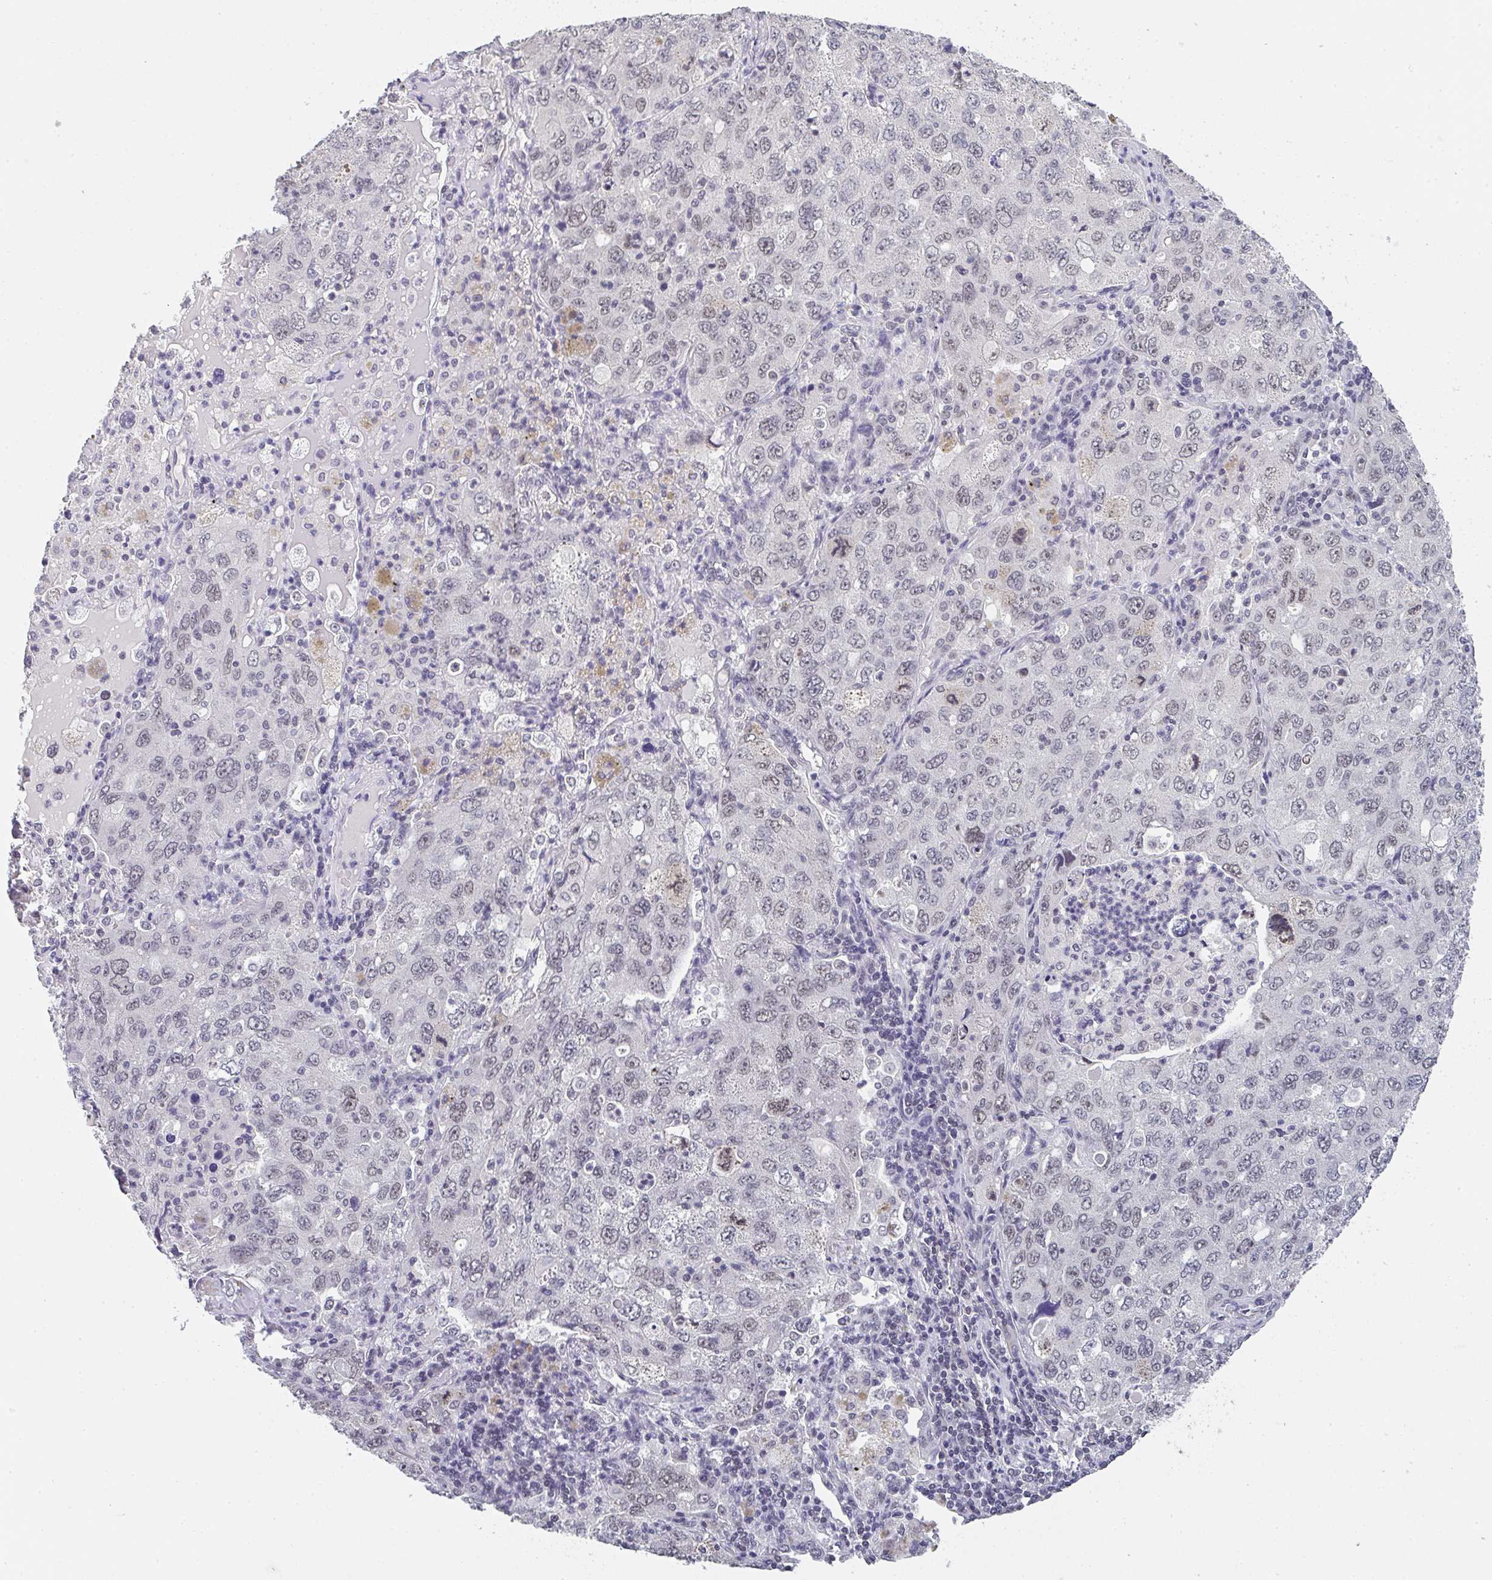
{"staining": {"intensity": "weak", "quantity": "<25%", "location": "nuclear"}, "tissue": "lung cancer", "cell_type": "Tumor cells", "image_type": "cancer", "snomed": [{"axis": "morphology", "description": "Adenocarcinoma, NOS"}, {"axis": "topography", "description": "Lung"}], "caption": "There is no significant staining in tumor cells of lung cancer. (DAB IHC visualized using brightfield microscopy, high magnification).", "gene": "DKC1", "patient": {"sex": "female", "age": 57}}